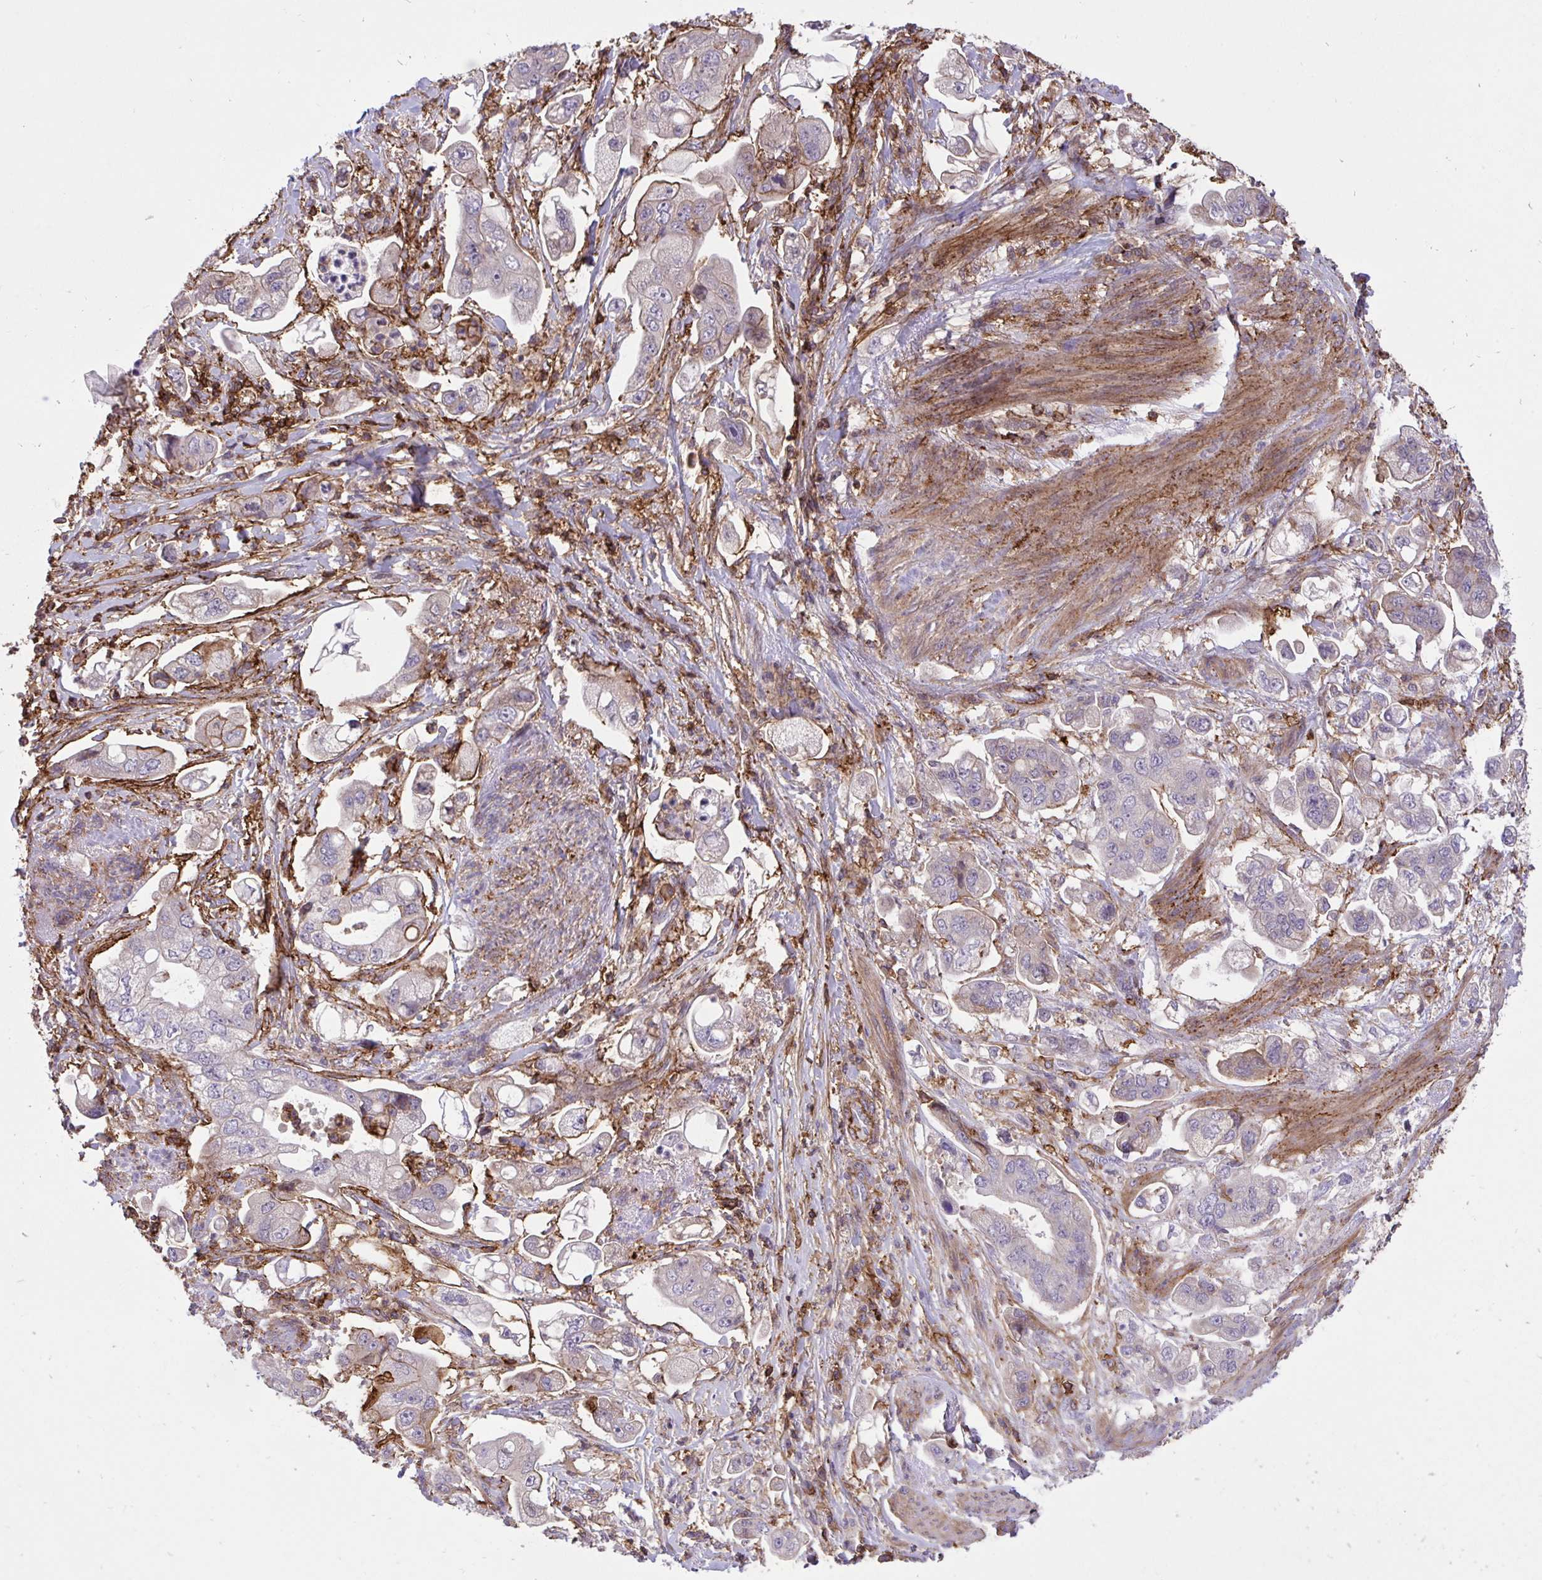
{"staining": {"intensity": "moderate", "quantity": "<25%", "location": "cytoplasmic/membranous"}, "tissue": "stomach cancer", "cell_type": "Tumor cells", "image_type": "cancer", "snomed": [{"axis": "morphology", "description": "Adenocarcinoma, NOS"}, {"axis": "topography", "description": "Stomach"}], "caption": "The photomicrograph reveals staining of stomach cancer (adenocarcinoma), revealing moderate cytoplasmic/membranous protein positivity (brown color) within tumor cells. (IHC, brightfield microscopy, high magnification).", "gene": "ERI1", "patient": {"sex": "male", "age": 62}}